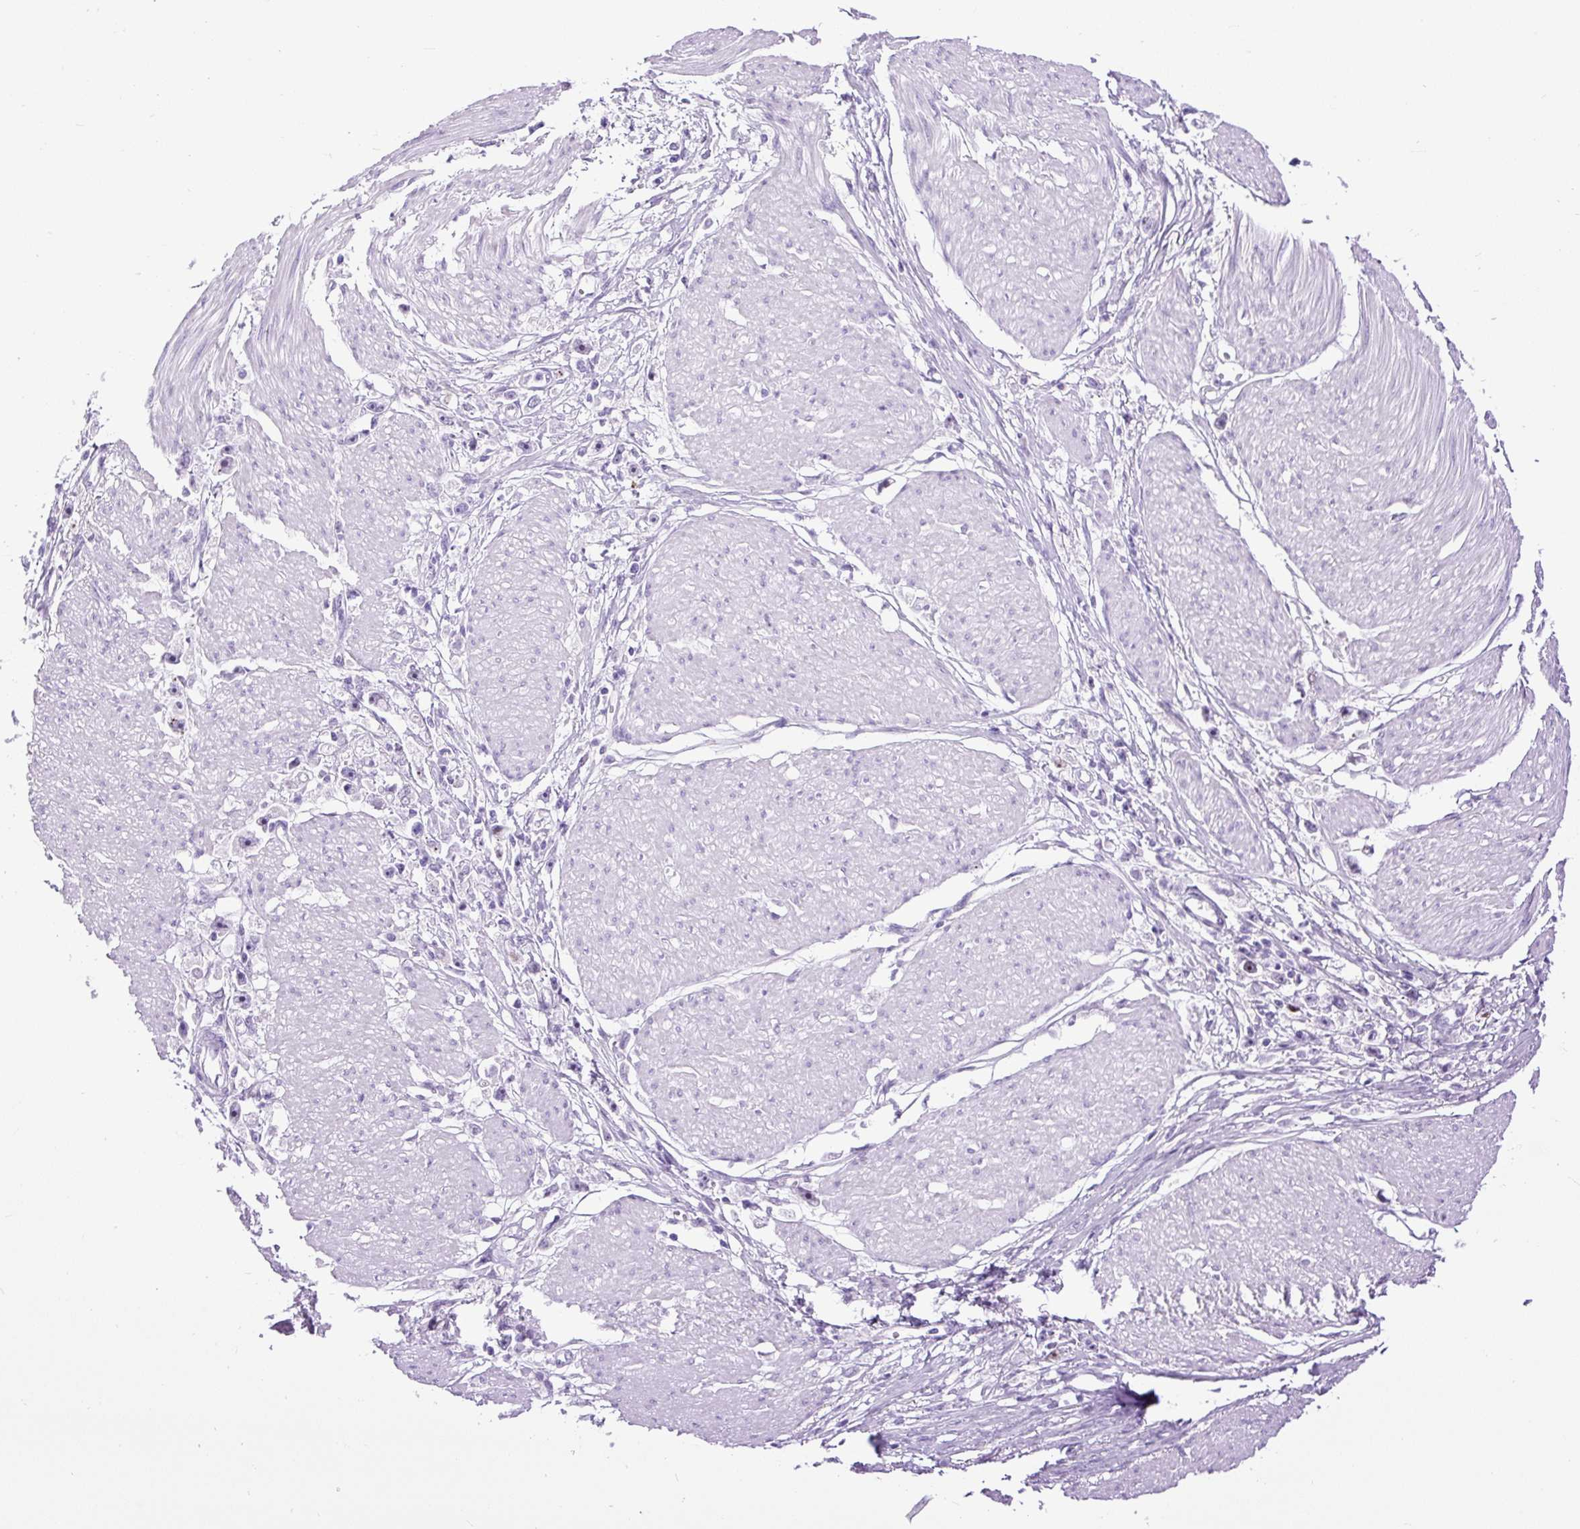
{"staining": {"intensity": "negative", "quantity": "none", "location": "none"}, "tissue": "stomach cancer", "cell_type": "Tumor cells", "image_type": "cancer", "snomed": [{"axis": "morphology", "description": "Adenocarcinoma, NOS"}, {"axis": "topography", "description": "Stomach"}], "caption": "Immunohistochemical staining of human stomach cancer (adenocarcinoma) shows no significant expression in tumor cells.", "gene": "RACGAP1", "patient": {"sex": "female", "age": 59}}